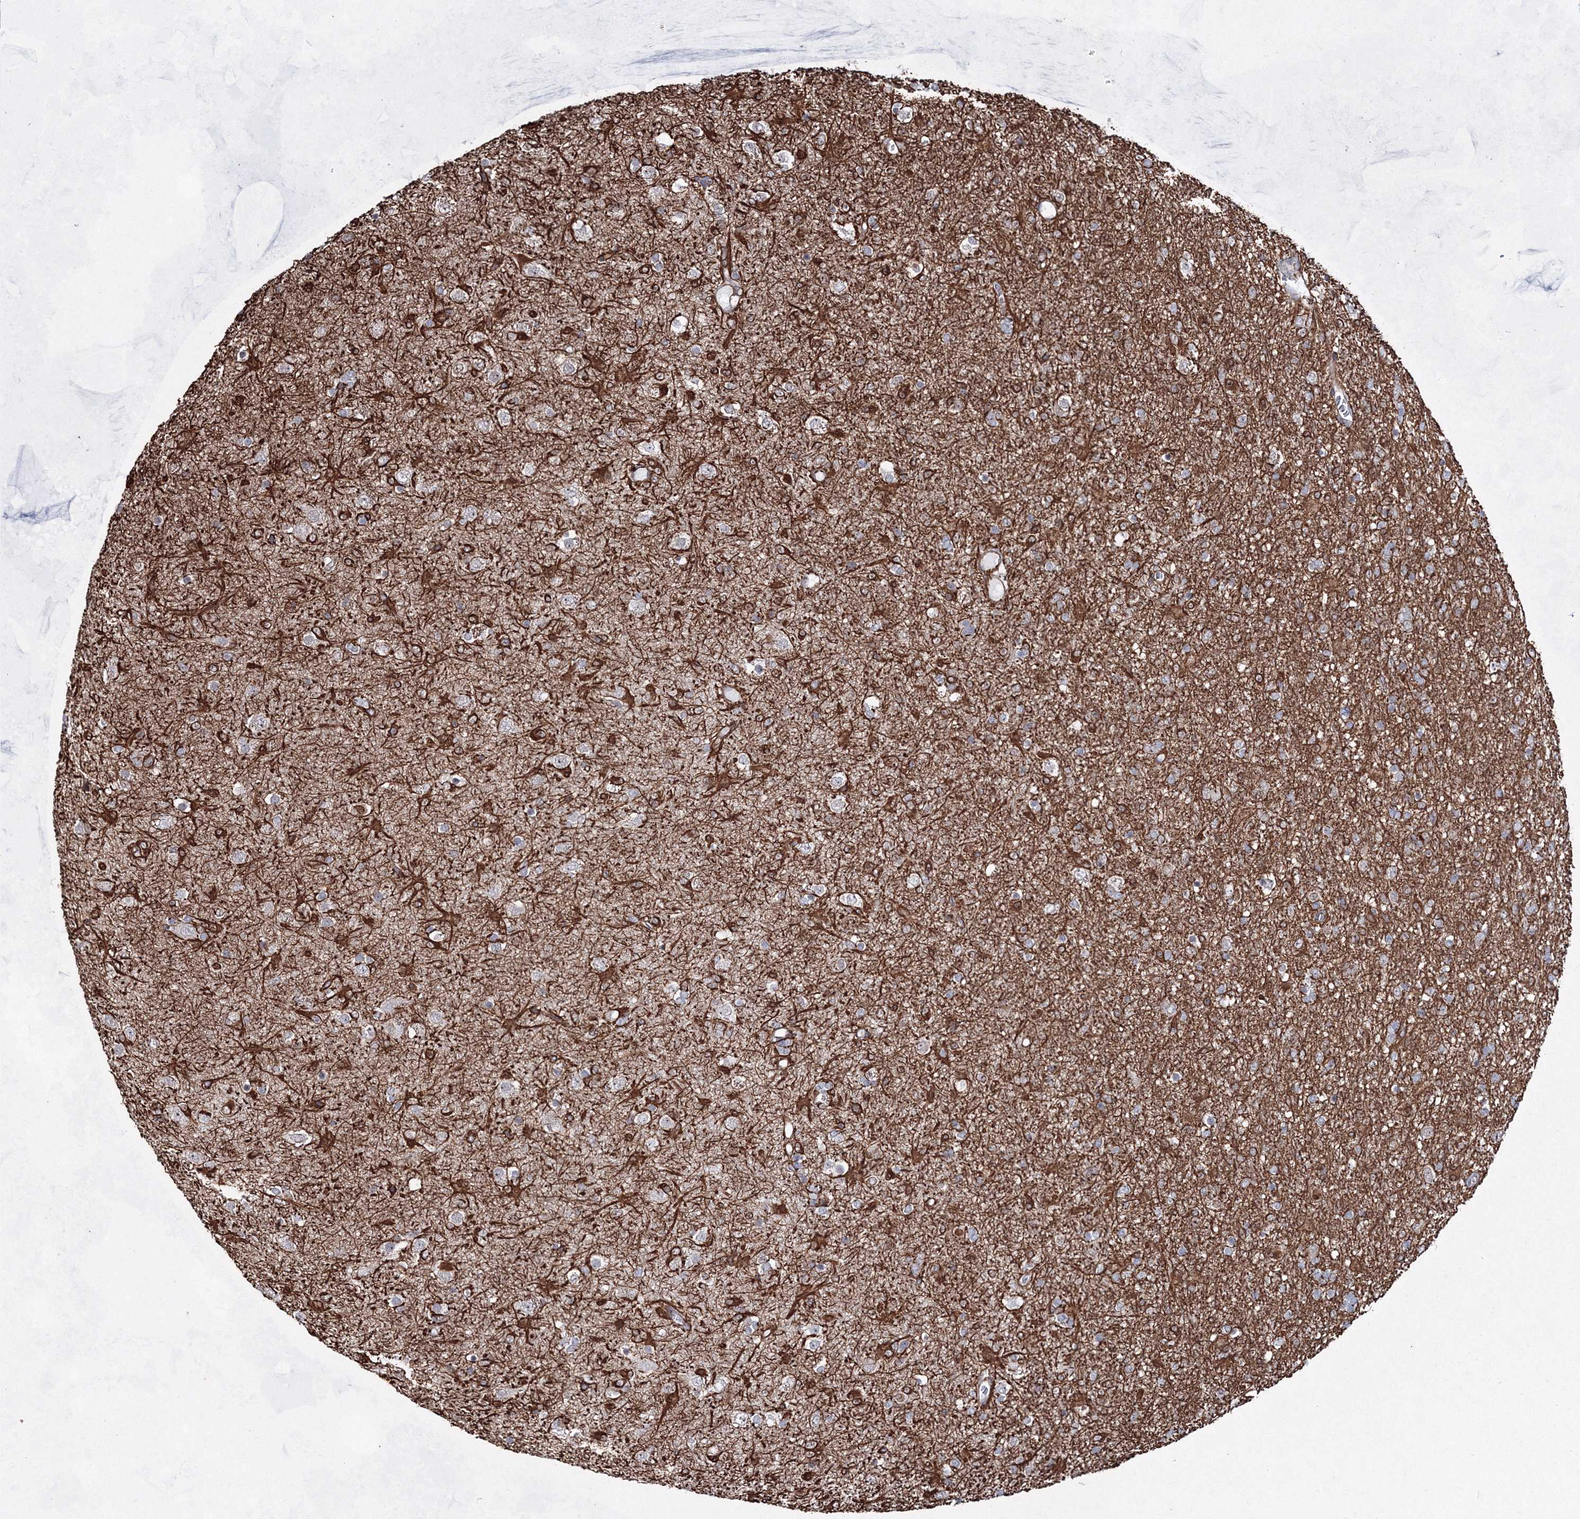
{"staining": {"intensity": "negative", "quantity": "none", "location": "none"}, "tissue": "glioma", "cell_type": "Tumor cells", "image_type": "cancer", "snomed": [{"axis": "morphology", "description": "Glioma, malignant, Low grade"}, {"axis": "topography", "description": "Brain"}], "caption": "Protein analysis of glioma reveals no significant positivity in tumor cells. (IHC, brightfield microscopy, high magnification).", "gene": "SNIP1", "patient": {"sex": "male", "age": 65}}